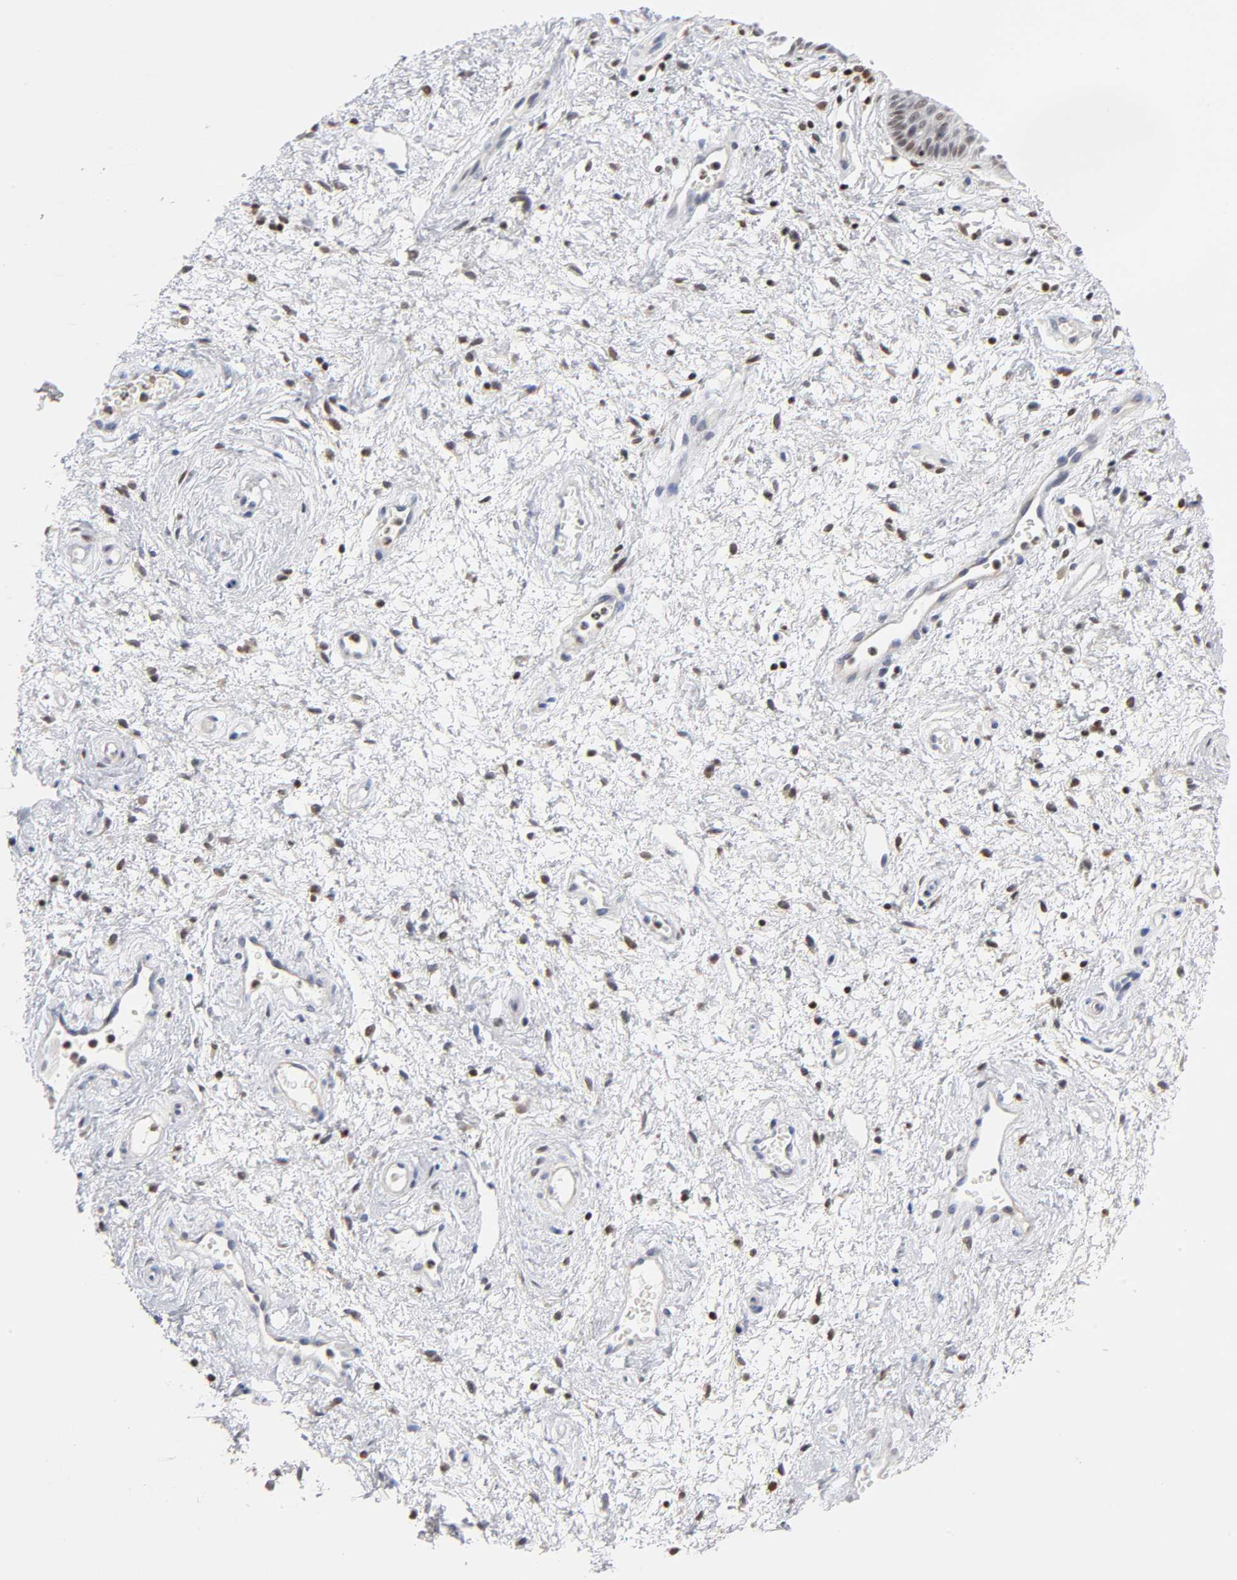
{"staining": {"intensity": "moderate", "quantity": "<25%", "location": "nuclear"}, "tissue": "vagina", "cell_type": "Squamous epithelial cells", "image_type": "normal", "snomed": [{"axis": "morphology", "description": "Normal tissue, NOS"}, {"axis": "topography", "description": "Vagina"}], "caption": "Protein staining reveals moderate nuclear expression in approximately <25% of squamous epithelial cells in normal vagina.", "gene": "RUNX1", "patient": {"sex": "female", "age": 34}}